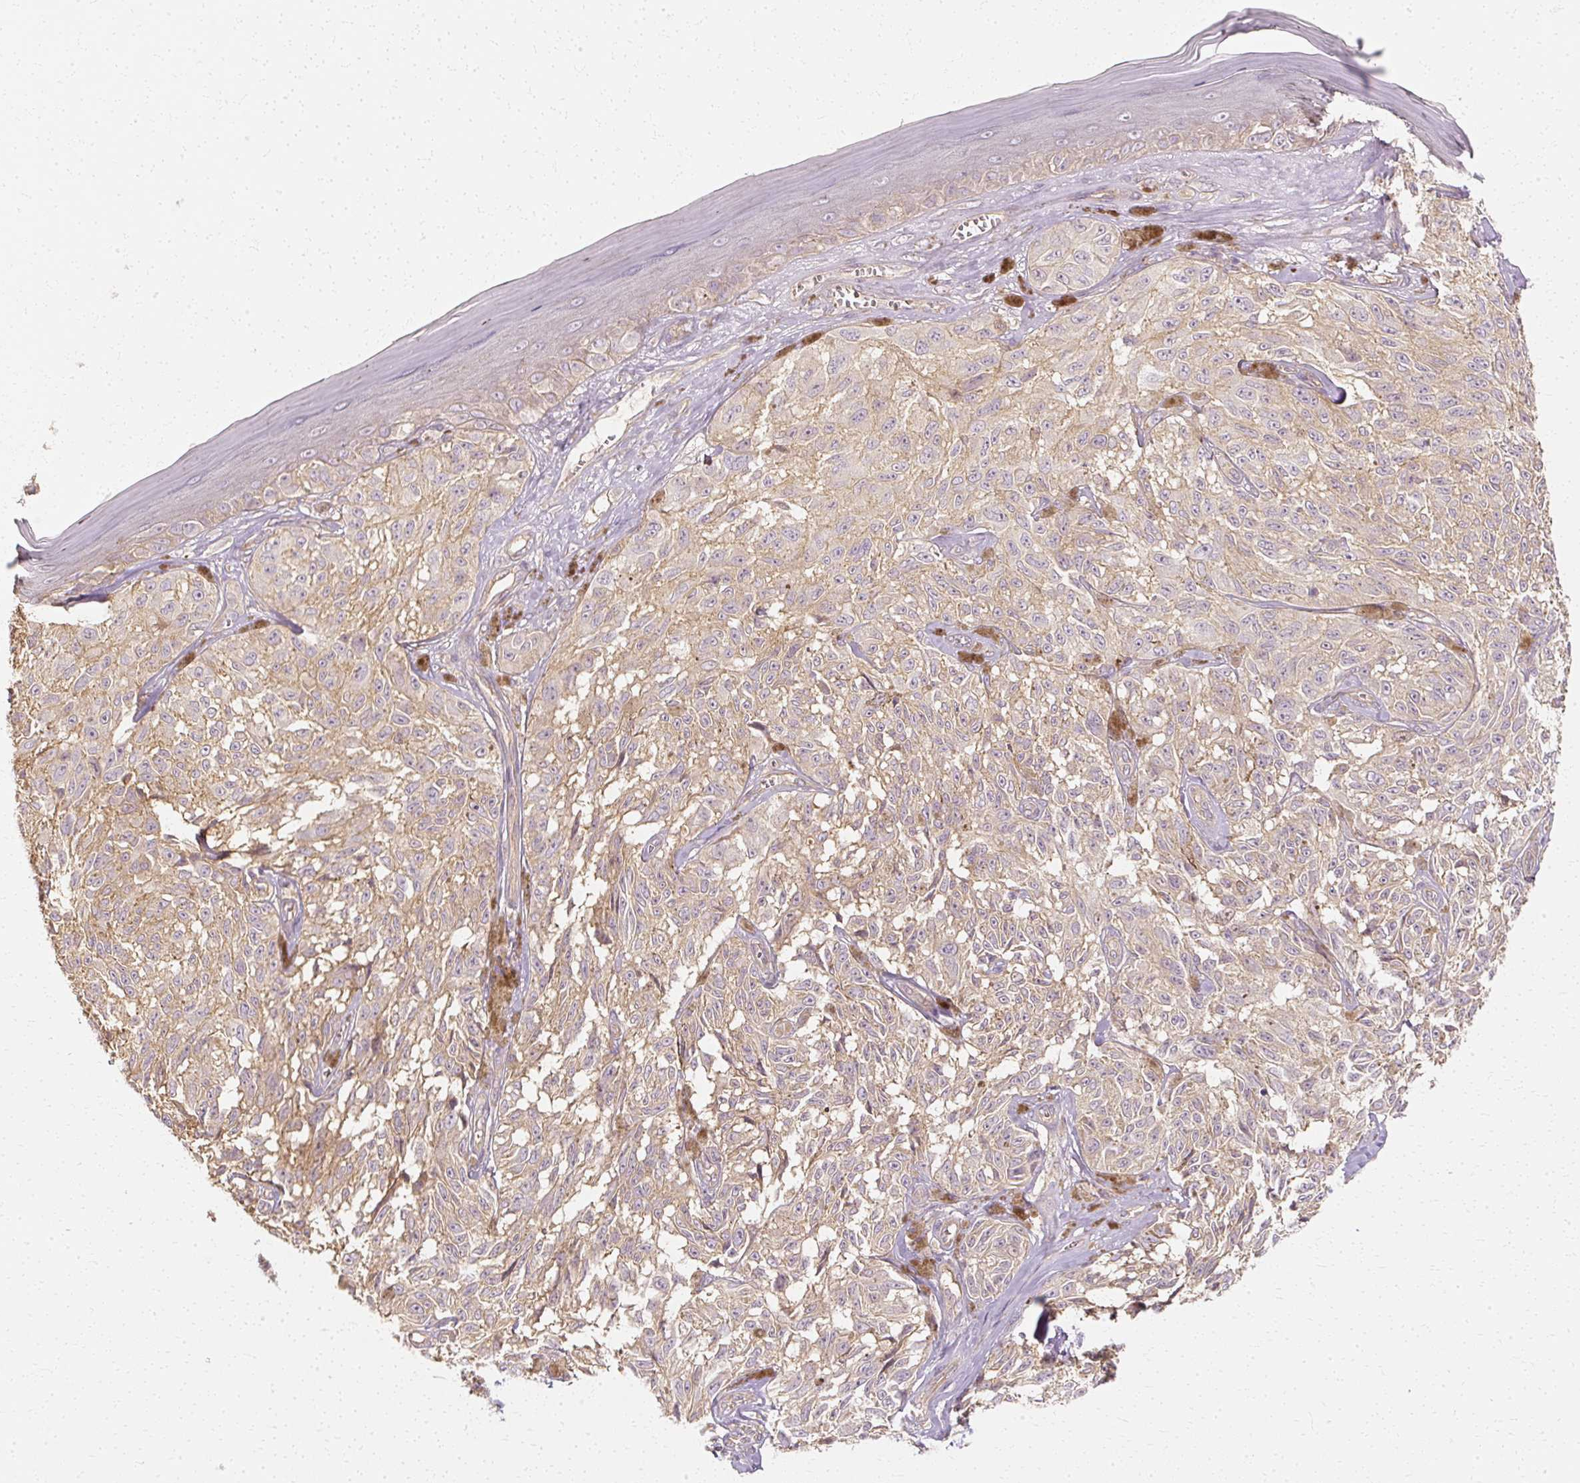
{"staining": {"intensity": "weak", "quantity": ">75%", "location": "cytoplasmic/membranous"}, "tissue": "melanoma", "cell_type": "Tumor cells", "image_type": "cancer", "snomed": [{"axis": "morphology", "description": "Malignant melanoma, NOS"}, {"axis": "topography", "description": "Skin"}], "caption": "IHC histopathology image of neoplastic tissue: human melanoma stained using immunohistochemistry (IHC) reveals low levels of weak protein expression localized specifically in the cytoplasmic/membranous of tumor cells, appearing as a cytoplasmic/membranous brown color.", "gene": "GNAQ", "patient": {"sex": "male", "age": 68}}